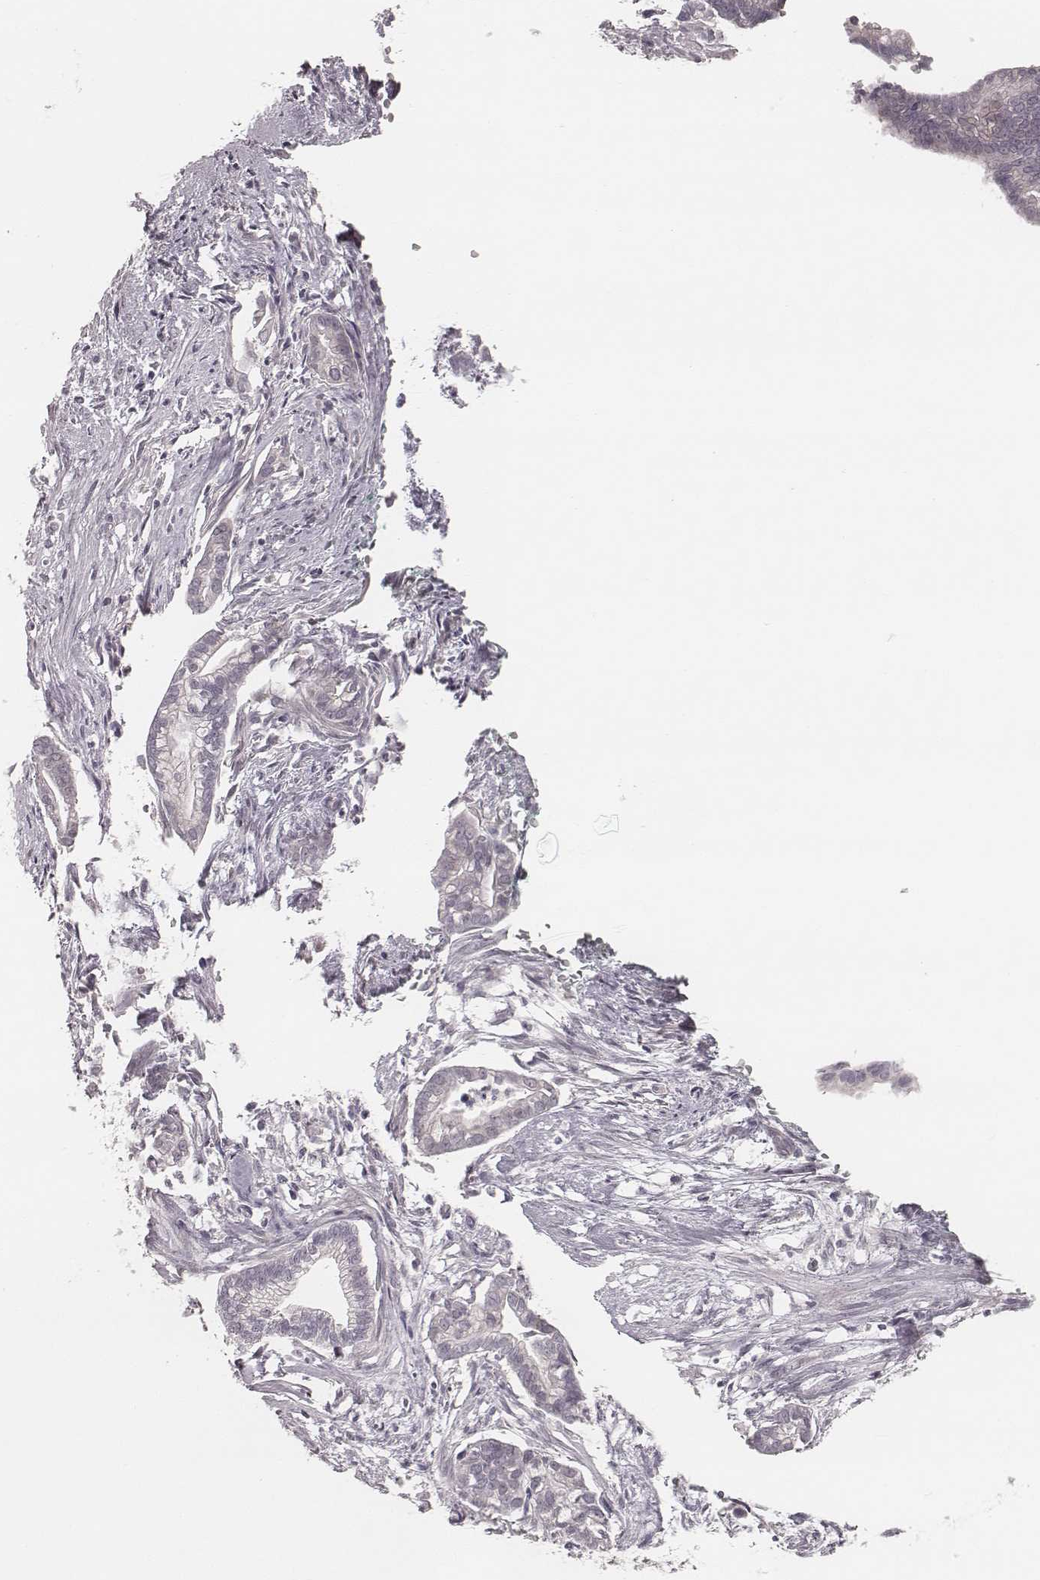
{"staining": {"intensity": "negative", "quantity": "none", "location": "none"}, "tissue": "cervical cancer", "cell_type": "Tumor cells", "image_type": "cancer", "snomed": [{"axis": "morphology", "description": "Adenocarcinoma, NOS"}, {"axis": "topography", "description": "Cervix"}], "caption": "A high-resolution photomicrograph shows immunohistochemistry (IHC) staining of adenocarcinoma (cervical), which shows no significant positivity in tumor cells.", "gene": "ACACB", "patient": {"sex": "female", "age": 62}}